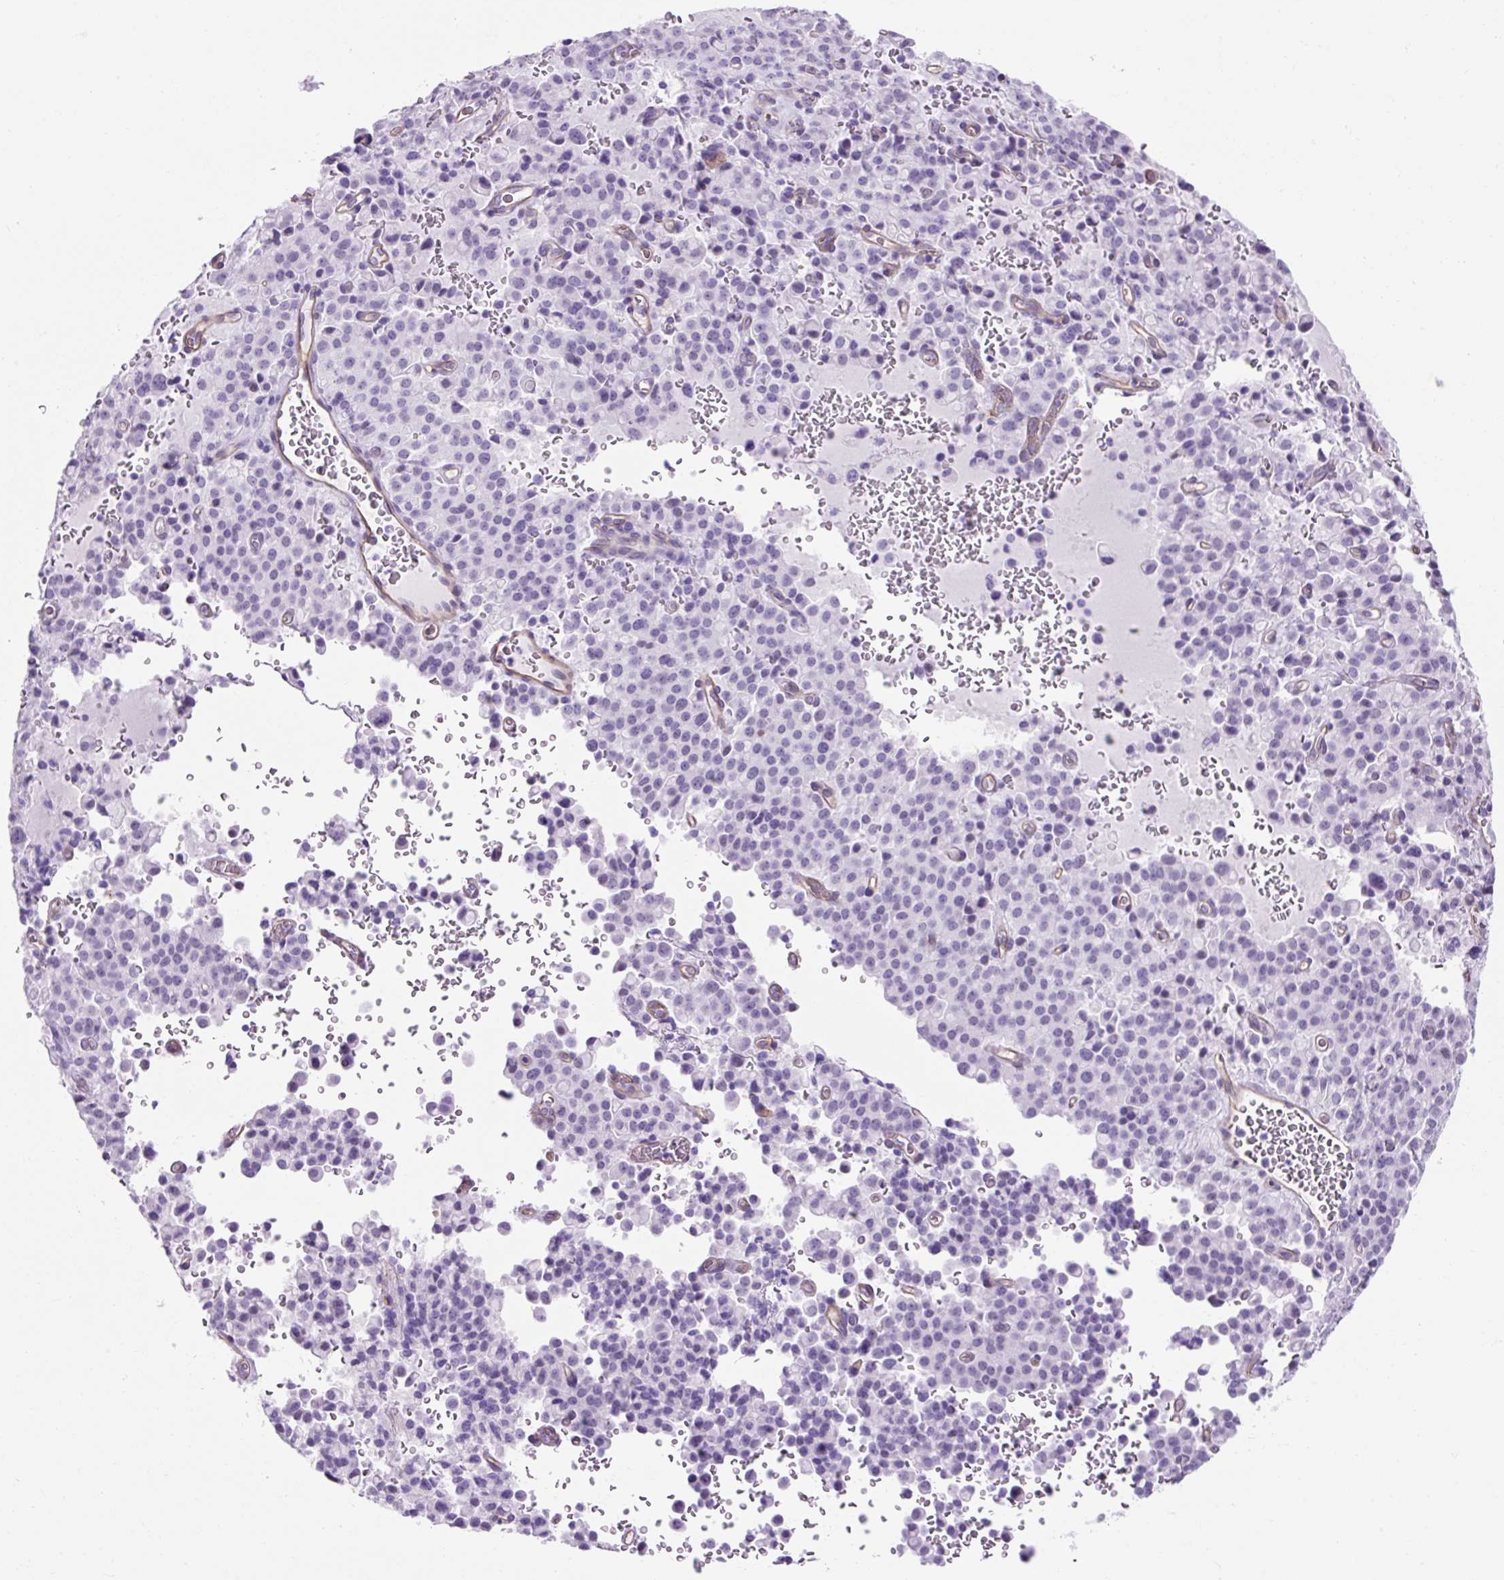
{"staining": {"intensity": "negative", "quantity": "none", "location": "none"}, "tissue": "pancreatic cancer", "cell_type": "Tumor cells", "image_type": "cancer", "snomed": [{"axis": "morphology", "description": "Adenocarcinoma, NOS"}, {"axis": "topography", "description": "Pancreas"}], "caption": "IHC of human adenocarcinoma (pancreatic) shows no positivity in tumor cells.", "gene": "KRT12", "patient": {"sex": "male", "age": 65}}